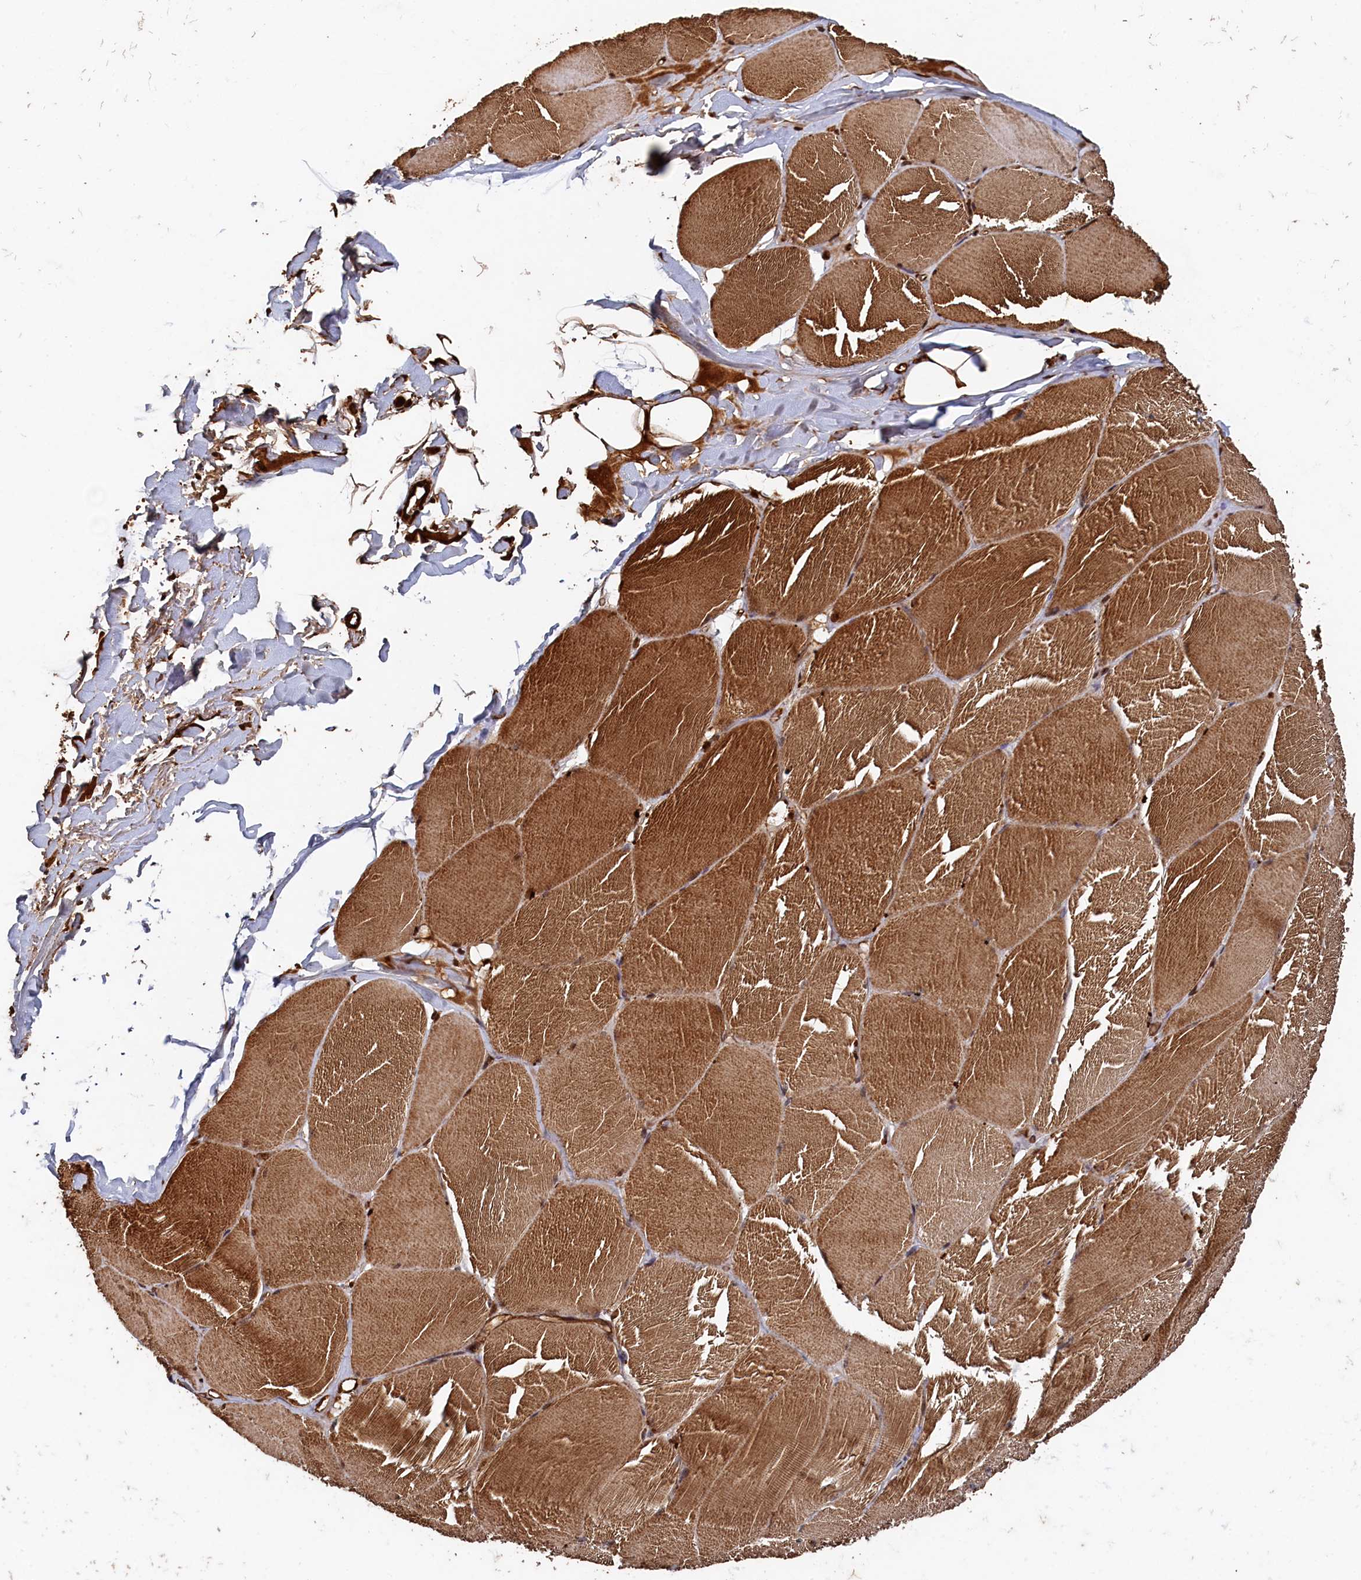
{"staining": {"intensity": "strong", "quantity": ">75%", "location": "cytoplasmic/membranous"}, "tissue": "skeletal muscle", "cell_type": "Myocytes", "image_type": "normal", "snomed": [{"axis": "morphology", "description": "Normal tissue, NOS"}, {"axis": "topography", "description": "Skin"}, {"axis": "topography", "description": "Skeletal muscle"}], "caption": "Skeletal muscle stained with immunohistochemistry (IHC) reveals strong cytoplasmic/membranous staining in about >75% of myocytes.", "gene": "PIGN", "patient": {"sex": "male", "age": 83}}